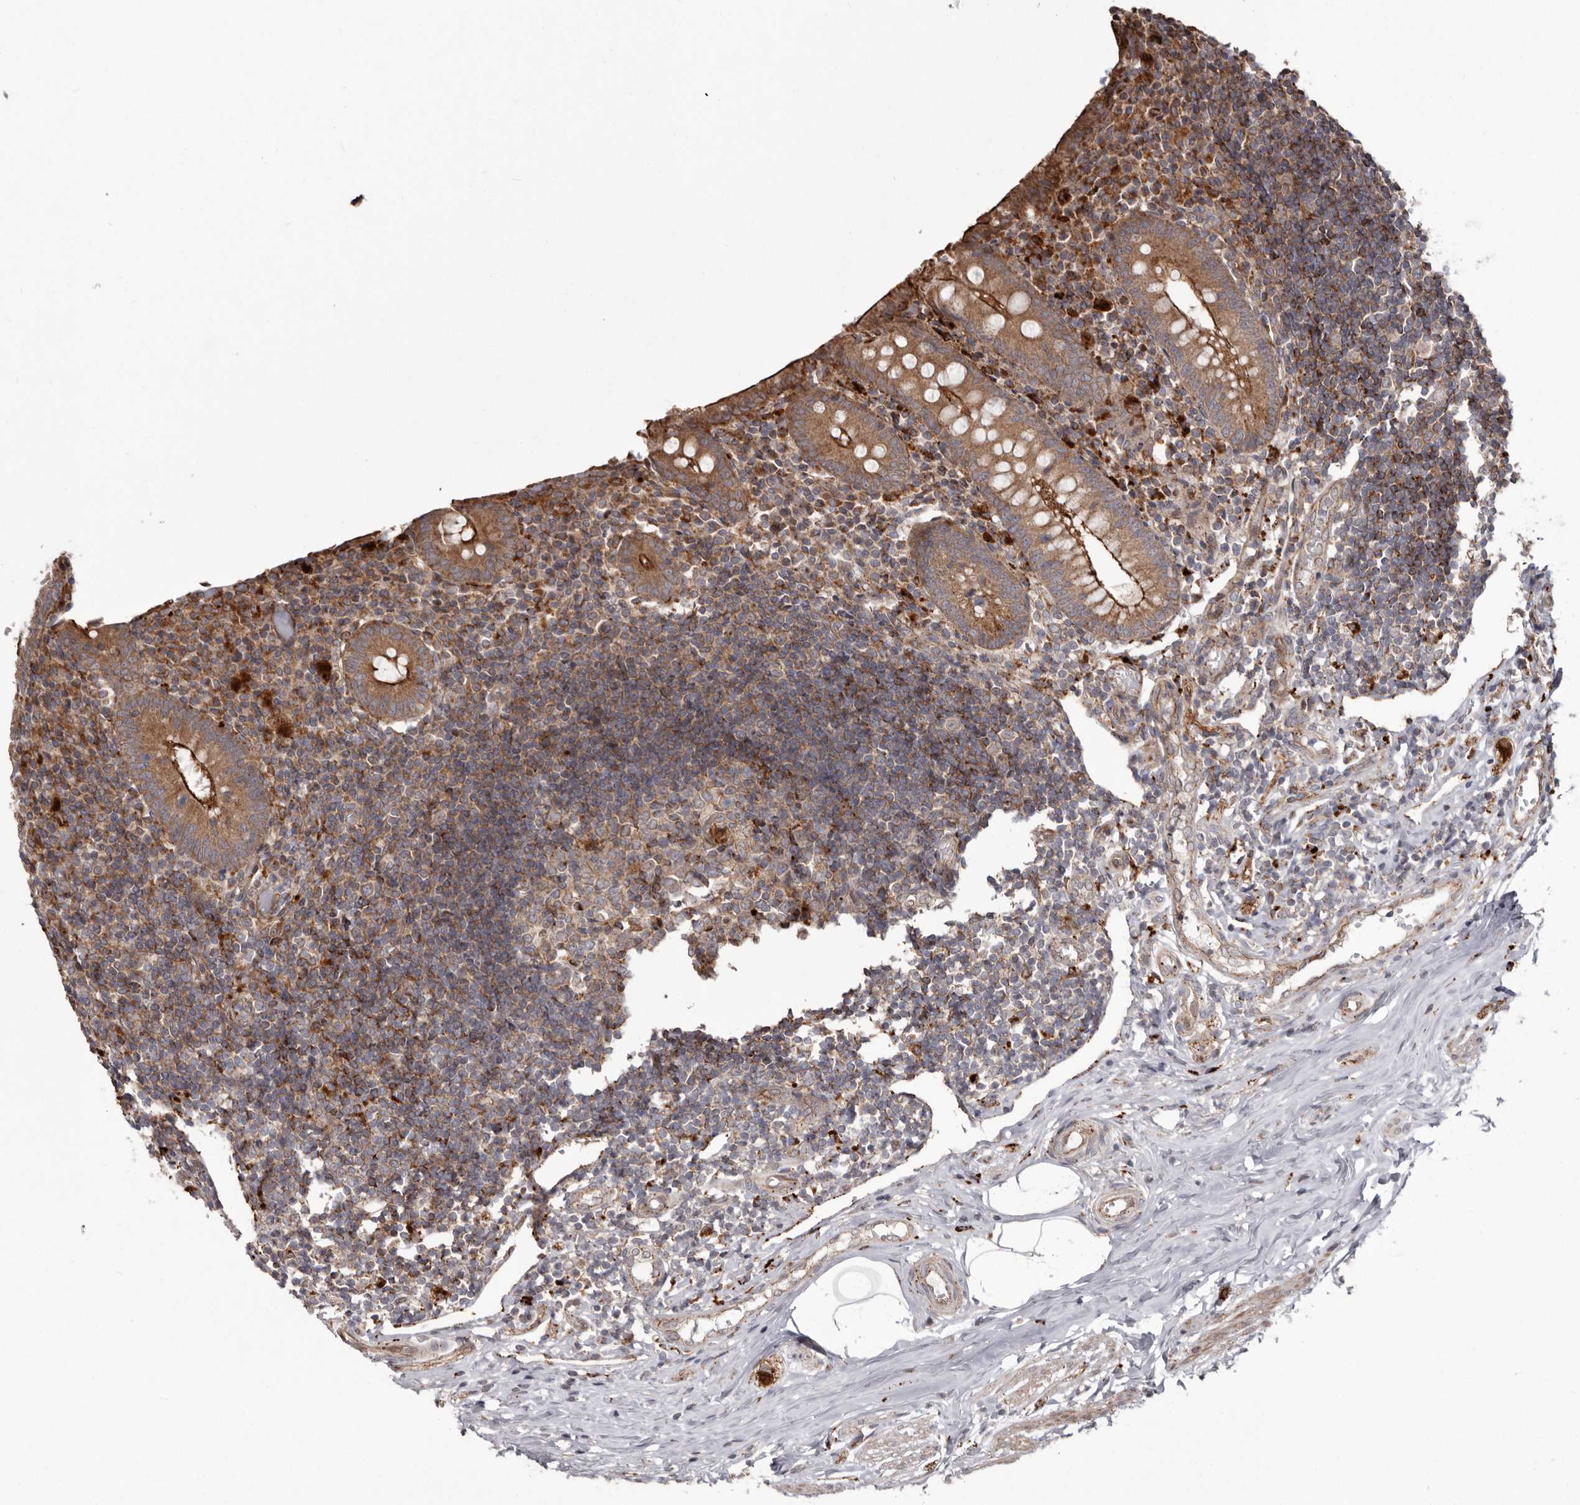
{"staining": {"intensity": "moderate", "quantity": ">75%", "location": "cytoplasmic/membranous"}, "tissue": "appendix", "cell_type": "Glandular cells", "image_type": "normal", "snomed": [{"axis": "morphology", "description": "Normal tissue, NOS"}, {"axis": "topography", "description": "Appendix"}], "caption": "DAB immunohistochemical staining of normal appendix displays moderate cytoplasmic/membranous protein positivity in approximately >75% of glandular cells.", "gene": "NUP43", "patient": {"sex": "female", "age": 17}}